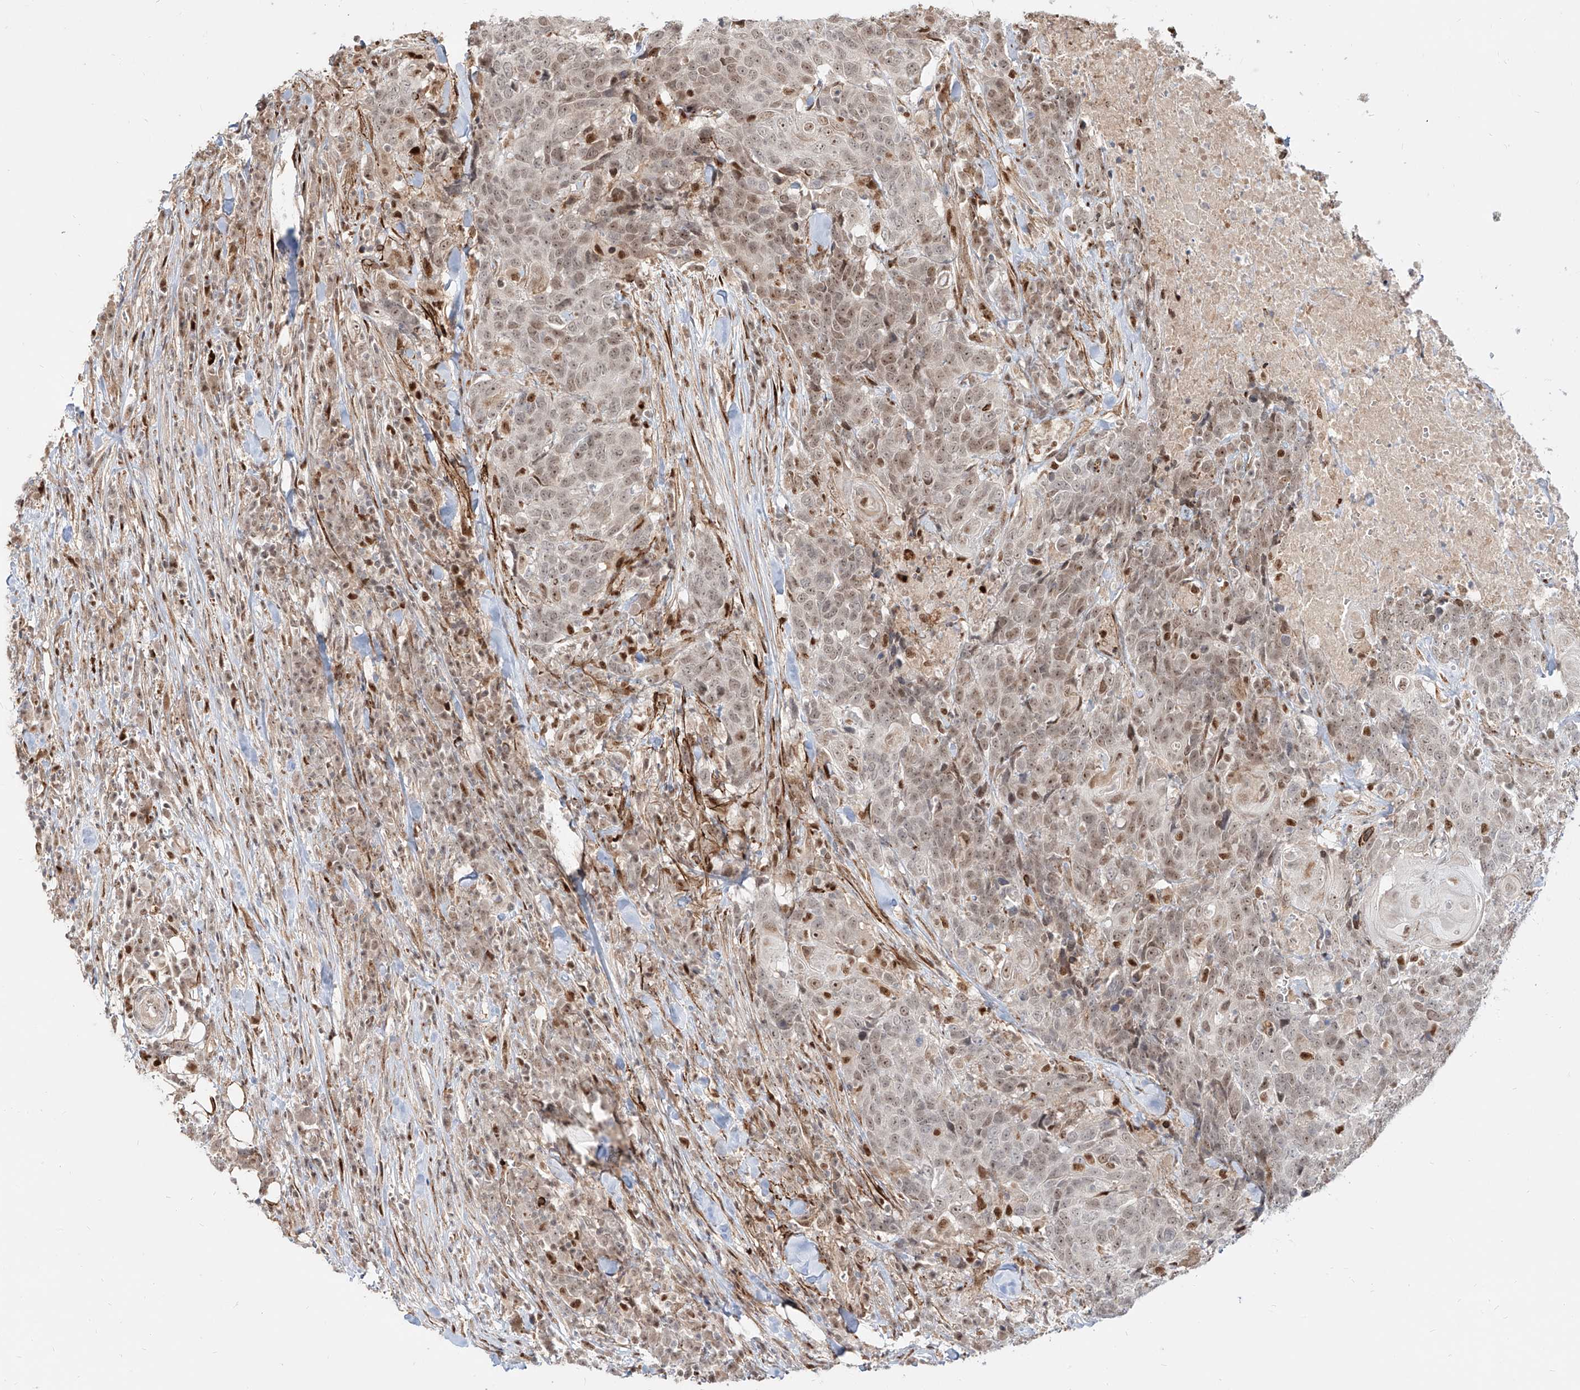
{"staining": {"intensity": "weak", "quantity": "25%-75%", "location": "nuclear"}, "tissue": "head and neck cancer", "cell_type": "Tumor cells", "image_type": "cancer", "snomed": [{"axis": "morphology", "description": "Squamous cell carcinoma, NOS"}, {"axis": "topography", "description": "Head-Neck"}], "caption": "Protein staining reveals weak nuclear expression in about 25%-75% of tumor cells in head and neck cancer (squamous cell carcinoma).", "gene": "ZNF710", "patient": {"sex": "male", "age": 66}}